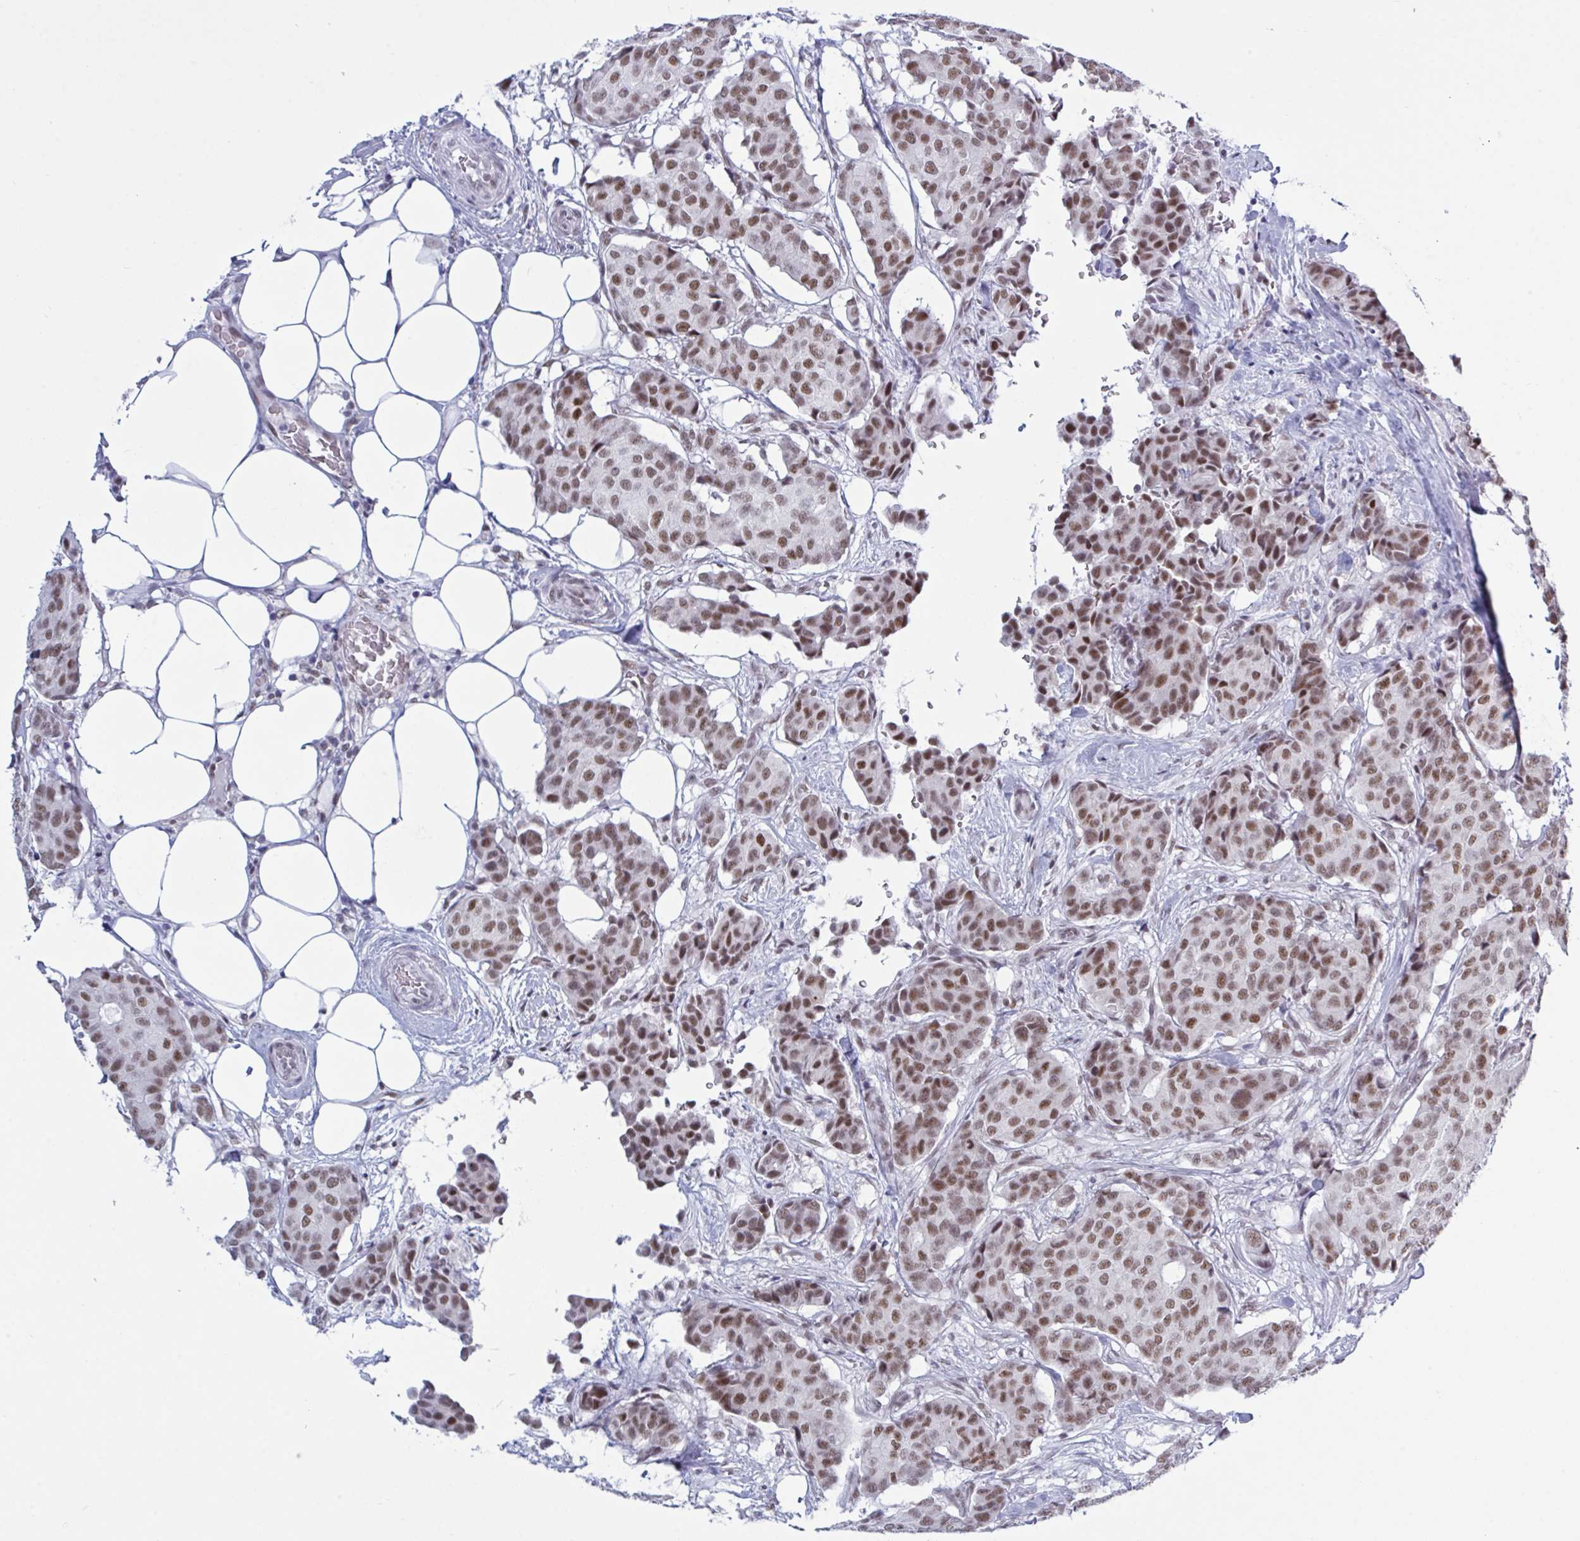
{"staining": {"intensity": "moderate", "quantity": ">75%", "location": "nuclear"}, "tissue": "breast cancer", "cell_type": "Tumor cells", "image_type": "cancer", "snomed": [{"axis": "morphology", "description": "Duct carcinoma"}, {"axis": "topography", "description": "Breast"}], "caption": "The photomicrograph demonstrates immunohistochemical staining of breast invasive ductal carcinoma. There is moderate nuclear positivity is identified in about >75% of tumor cells. (DAB IHC with brightfield microscopy, high magnification).", "gene": "PPP1R10", "patient": {"sex": "female", "age": 75}}